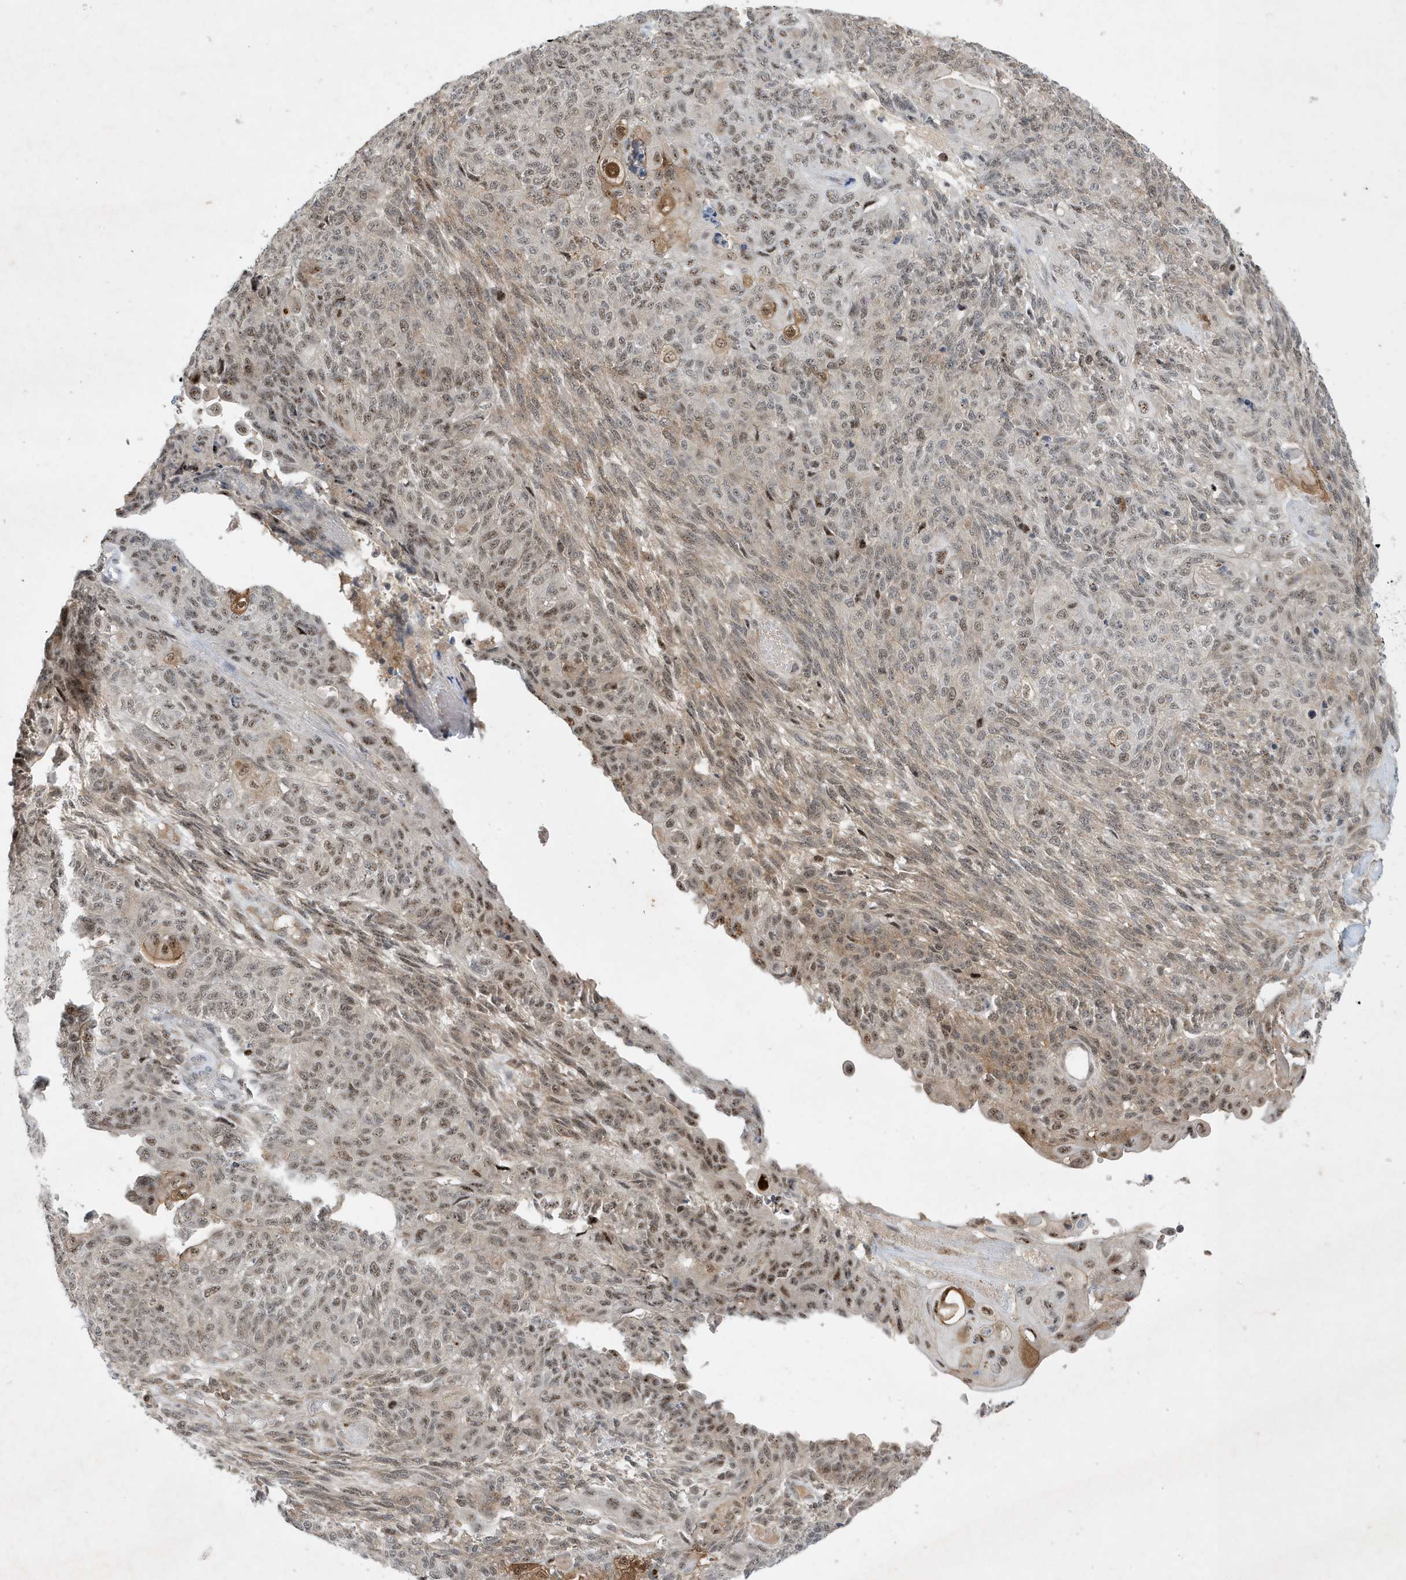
{"staining": {"intensity": "moderate", "quantity": "25%-75%", "location": "nuclear"}, "tissue": "endometrial cancer", "cell_type": "Tumor cells", "image_type": "cancer", "snomed": [{"axis": "morphology", "description": "Adenocarcinoma, NOS"}, {"axis": "topography", "description": "Endometrium"}], "caption": "A high-resolution image shows immunohistochemistry (IHC) staining of endometrial cancer (adenocarcinoma), which demonstrates moderate nuclear expression in approximately 25%-75% of tumor cells. (Stains: DAB in brown, nuclei in blue, Microscopy: brightfield microscopy at high magnification).", "gene": "MAST3", "patient": {"sex": "female", "age": 32}}